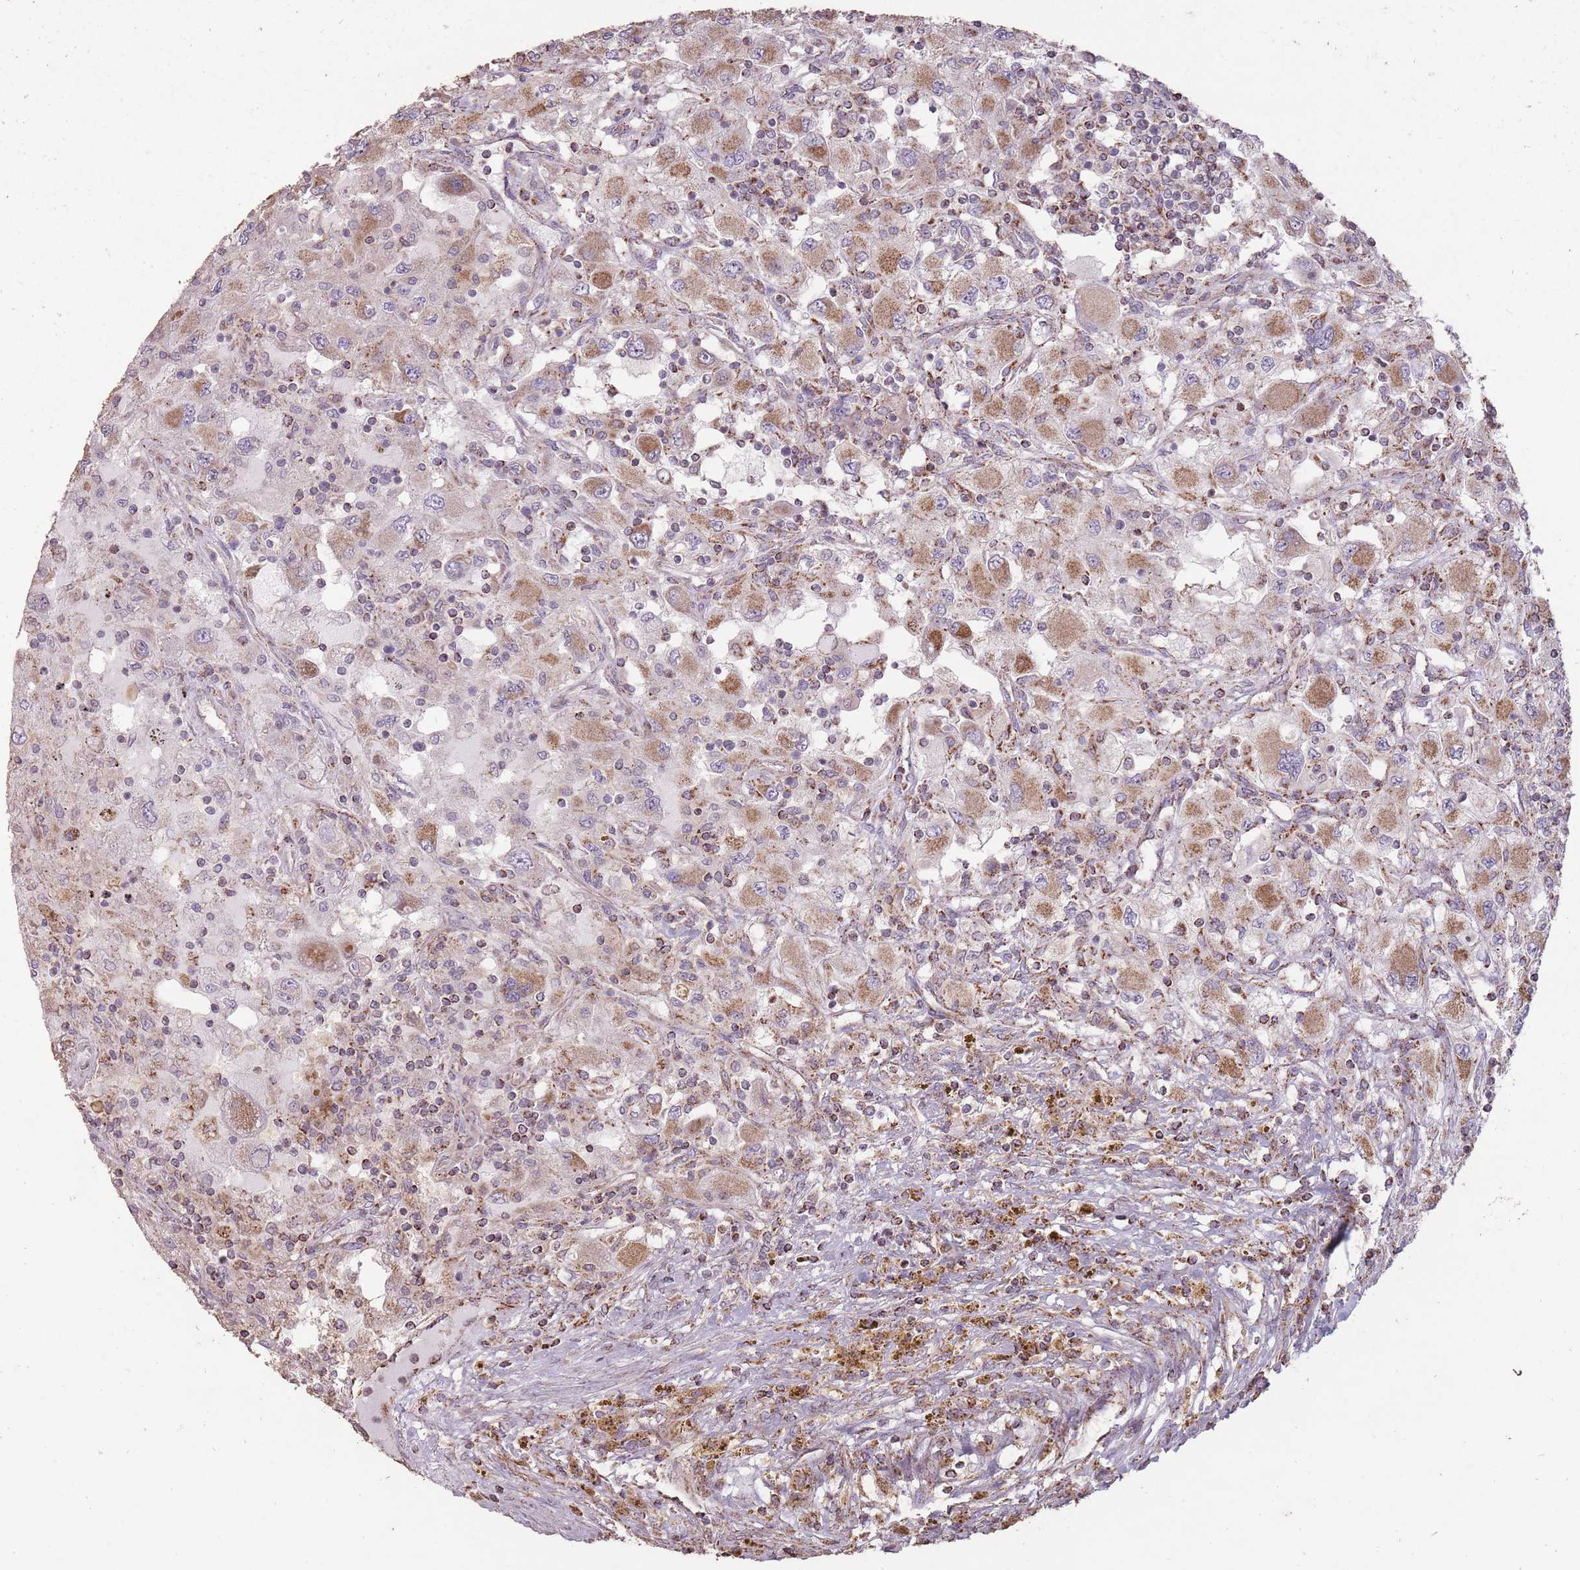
{"staining": {"intensity": "moderate", "quantity": "25%-75%", "location": "cytoplasmic/membranous"}, "tissue": "renal cancer", "cell_type": "Tumor cells", "image_type": "cancer", "snomed": [{"axis": "morphology", "description": "Adenocarcinoma, NOS"}, {"axis": "topography", "description": "Kidney"}], "caption": "A brown stain labels moderate cytoplasmic/membranous positivity of a protein in human renal cancer (adenocarcinoma) tumor cells. (IHC, brightfield microscopy, high magnification).", "gene": "CNOT8", "patient": {"sex": "female", "age": 67}}